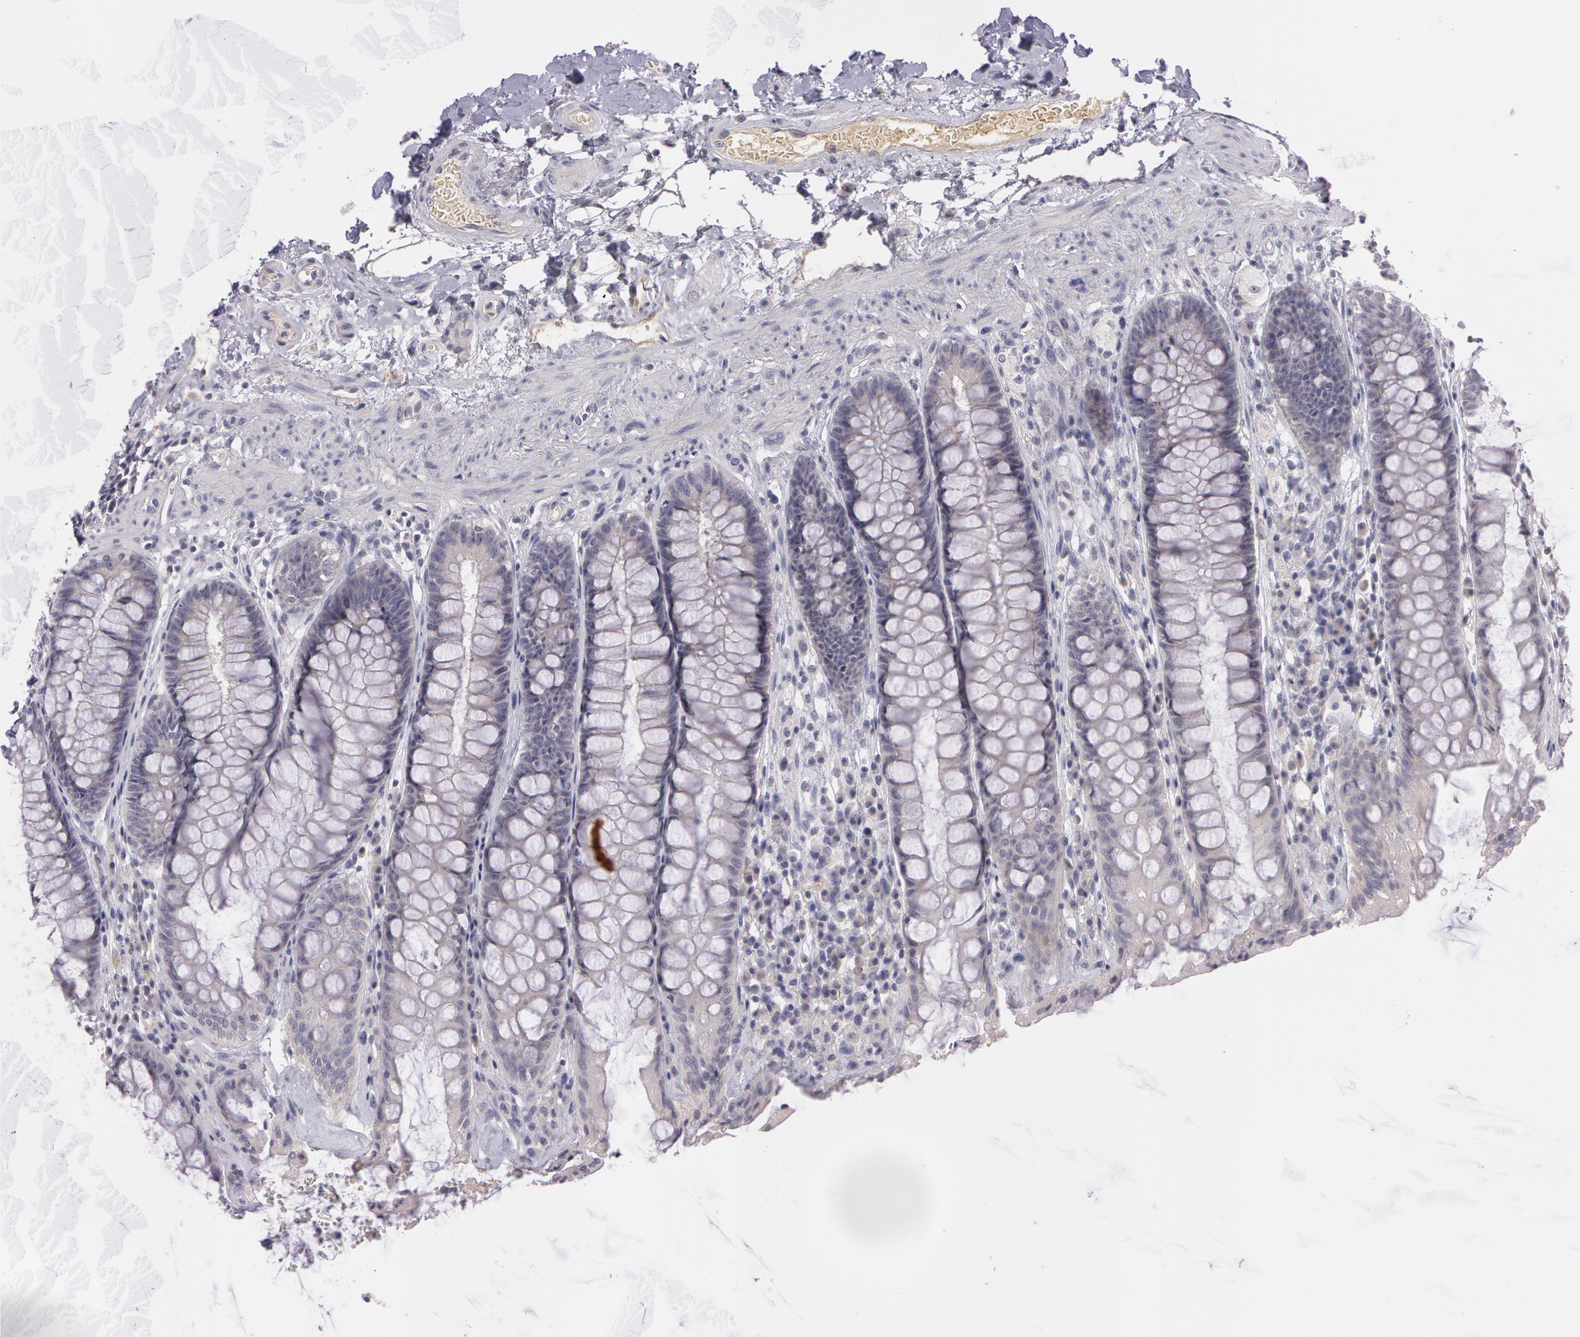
{"staining": {"intensity": "weak", "quantity": "<25%", "location": "cytoplasmic/membranous"}, "tissue": "rectum", "cell_type": "Glandular cells", "image_type": "normal", "snomed": [{"axis": "morphology", "description": "Normal tissue, NOS"}, {"axis": "topography", "description": "Rectum"}], "caption": "This is an immunohistochemistry image of unremarkable rectum. There is no staining in glandular cells.", "gene": "MXRA5", "patient": {"sex": "female", "age": 46}}